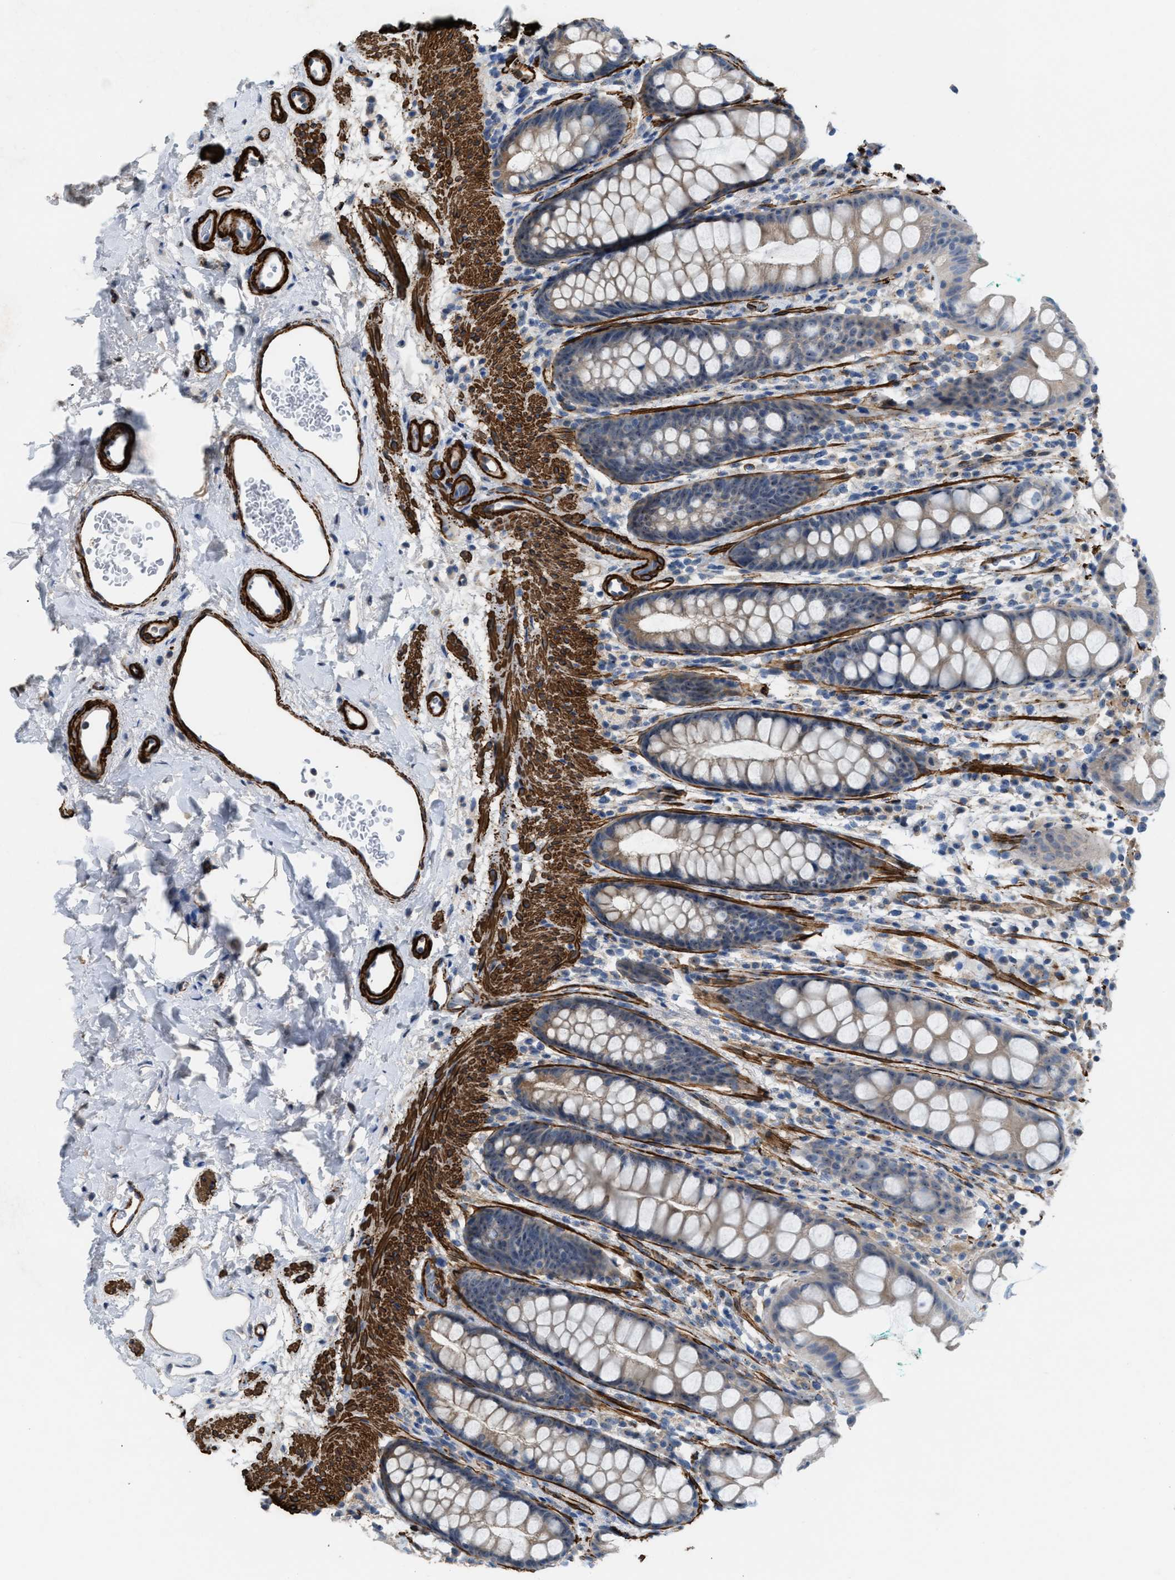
{"staining": {"intensity": "moderate", "quantity": "<25%", "location": "nuclear"}, "tissue": "rectum", "cell_type": "Glandular cells", "image_type": "normal", "snomed": [{"axis": "morphology", "description": "Normal tissue, NOS"}, {"axis": "topography", "description": "Rectum"}], "caption": "The histopathology image exhibits a brown stain indicating the presence of a protein in the nuclear of glandular cells in rectum. The staining is performed using DAB (3,3'-diaminobenzidine) brown chromogen to label protein expression. The nuclei are counter-stained blue using hematoxylin.", "gene": "NQO2", "patient": {"sex": "female", "age": 65}}